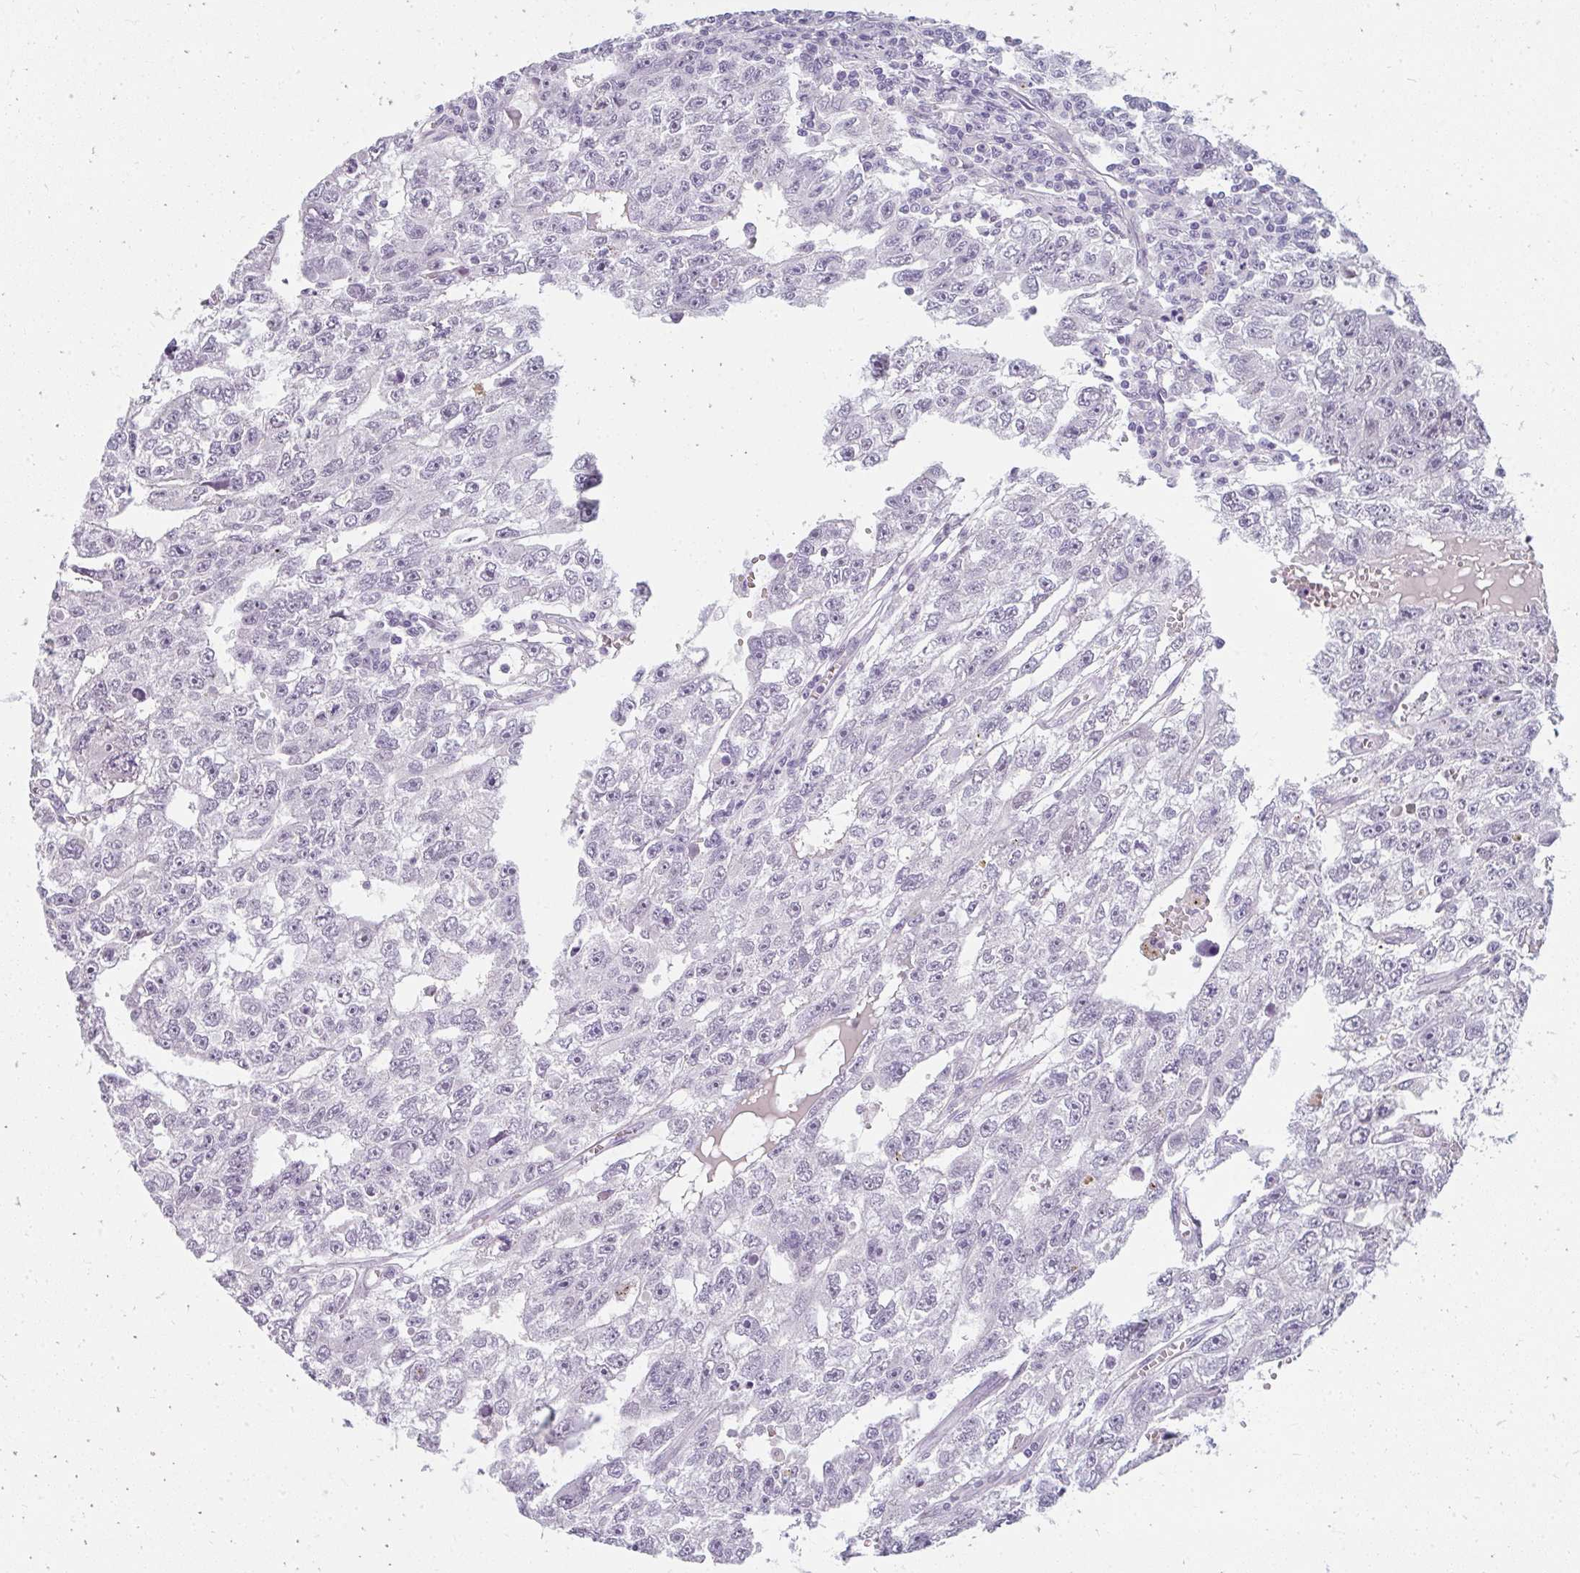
{"staining": {"intensity": "negative", "quantity": "none", "location": "none"}, "tissue": "testis cancer", "cell_type": "Tumor cells", "image_type": "cancer", "snomed": [{"axis": "morphology", "description": "Carcinoma, Embryonal, NOS"}, {"axis": "topography", "description": "Testis"}], "caption": "High magnification brightfield microscopy of testis cancer stained with DAB (brown) and counterstained with hematoxylin (blue): tumor cells show no significant staining. (IHC, brightfield microscopy, high magnification).", "gene": "PPP1R3G", "patient": {"sex": "male", "age": 20}}